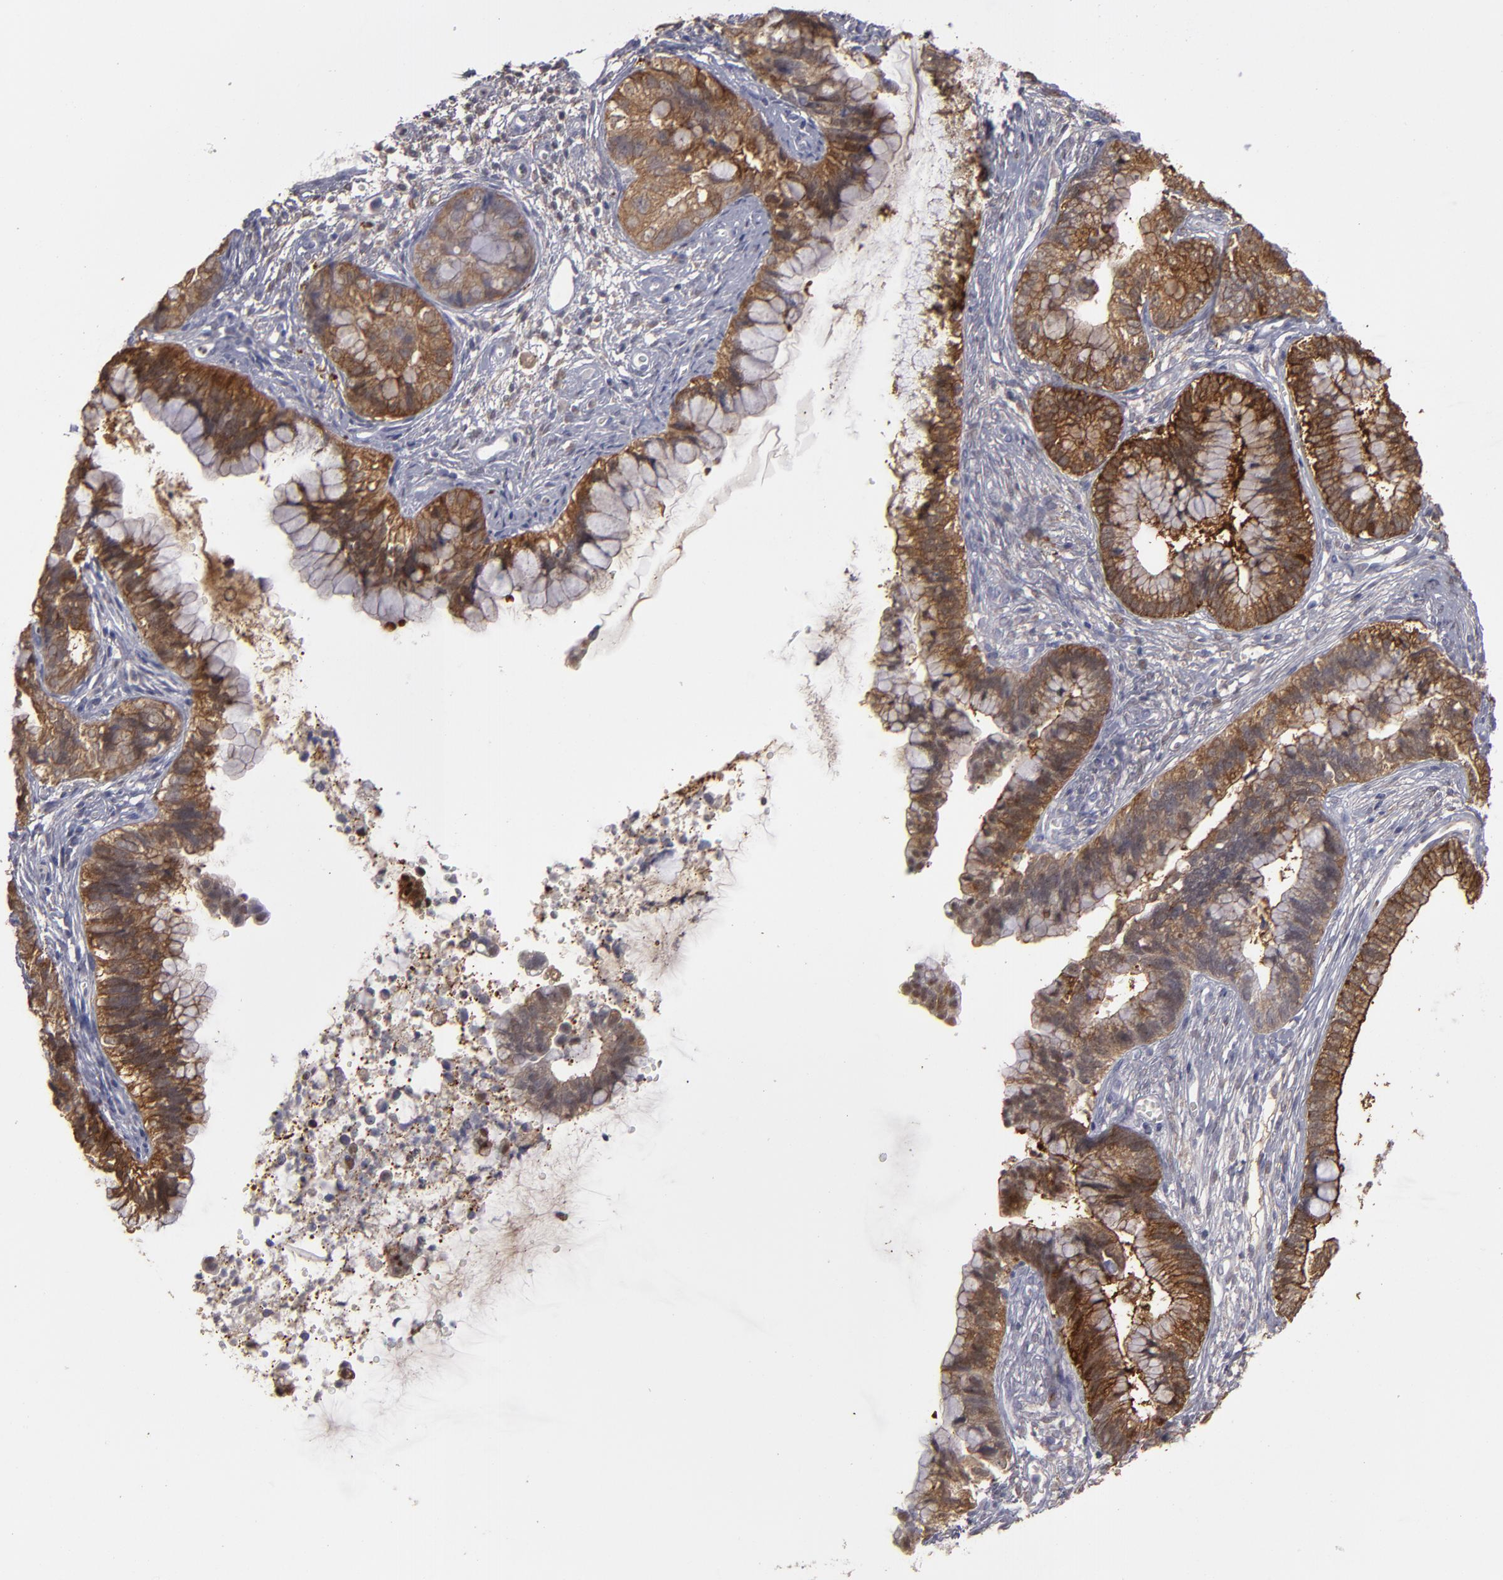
{"staining": {"intensity": "strong", "quantity": ">75%", "location": "cytoplasmic/membranous"}, "tissue": "cervical cancer", "cell_type": "Tumor cells", "image_type": "cancer", "snomed": [{"axis": "morphology", "description": "Adenocarcinoma, NOS"}, {"axis": "topography", "description": "Cervix"}], "caption": "Approximately >75% of tumor cells in cervical cancer (adenocarcinoma) reveal strong cytoplasmic/membranous protein expression as visualized by brown immunohistochemical staining.", "gene": "SEMA3G", "patient": {"sex": "female", "age": 44}}